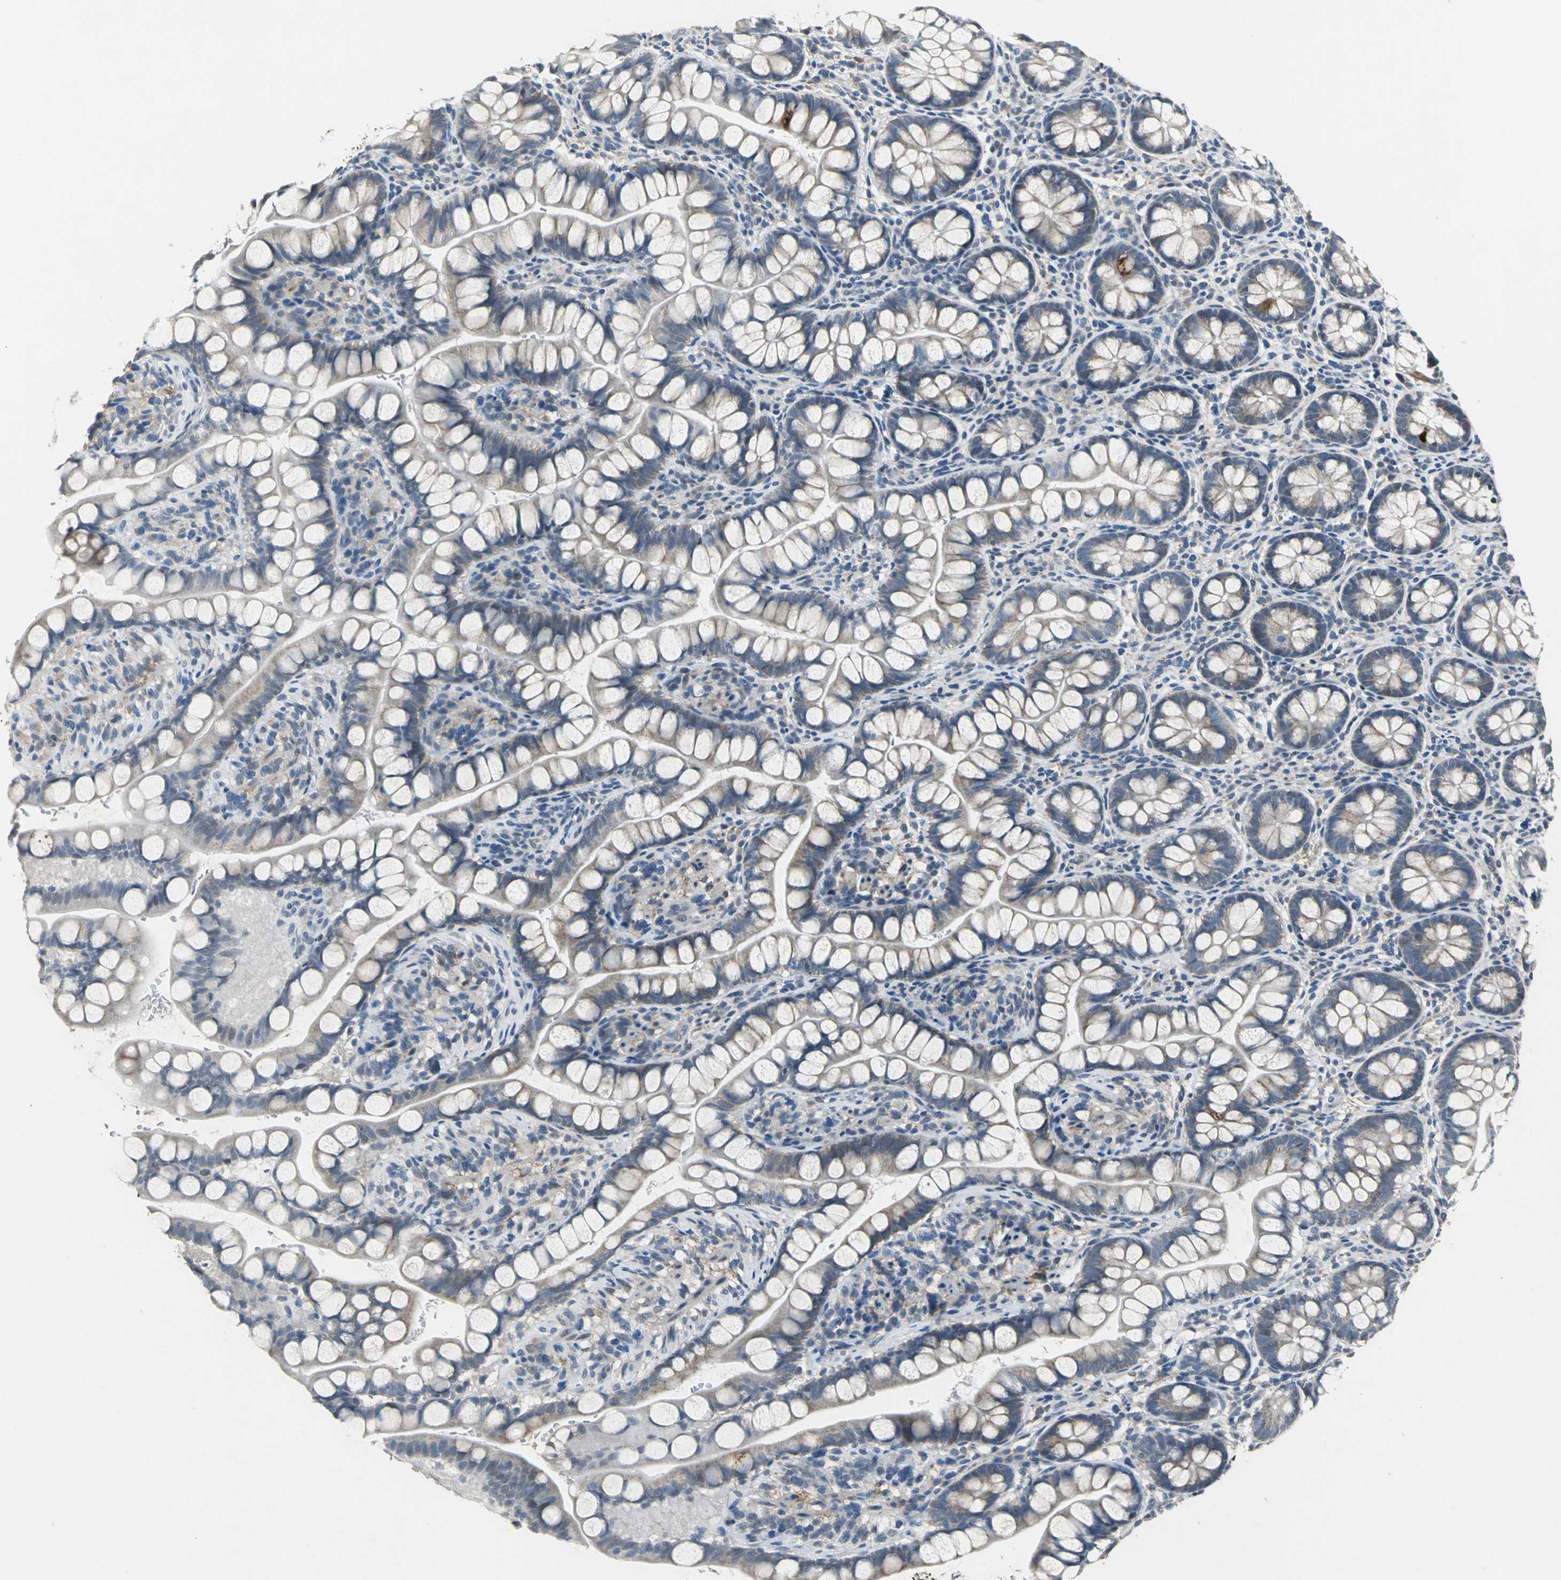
{"staining": {"intensity": "strong", "quantity": "<25%", "location": "cytoplasmic/membranous"}, "tissue": "small intestine", "cell_type": "Glandular cells", "image_type": "normal", "snomed": [{"axis": "morphology", "description": "Normal tissue, NOS"}, {"axis": "topography", "description": "Small intestine"}], "caption": "Protein expression analysis of benign human small intestine reveals strong cytoplasmic/membranous expression in approximately <25% of glandular cells. (DAB (3,3'-diaminobenzidine) IHC with brightfield microscopy, high magnification).", "gene": "JADE3", "patient": {"sex": "female", "age": 58}}